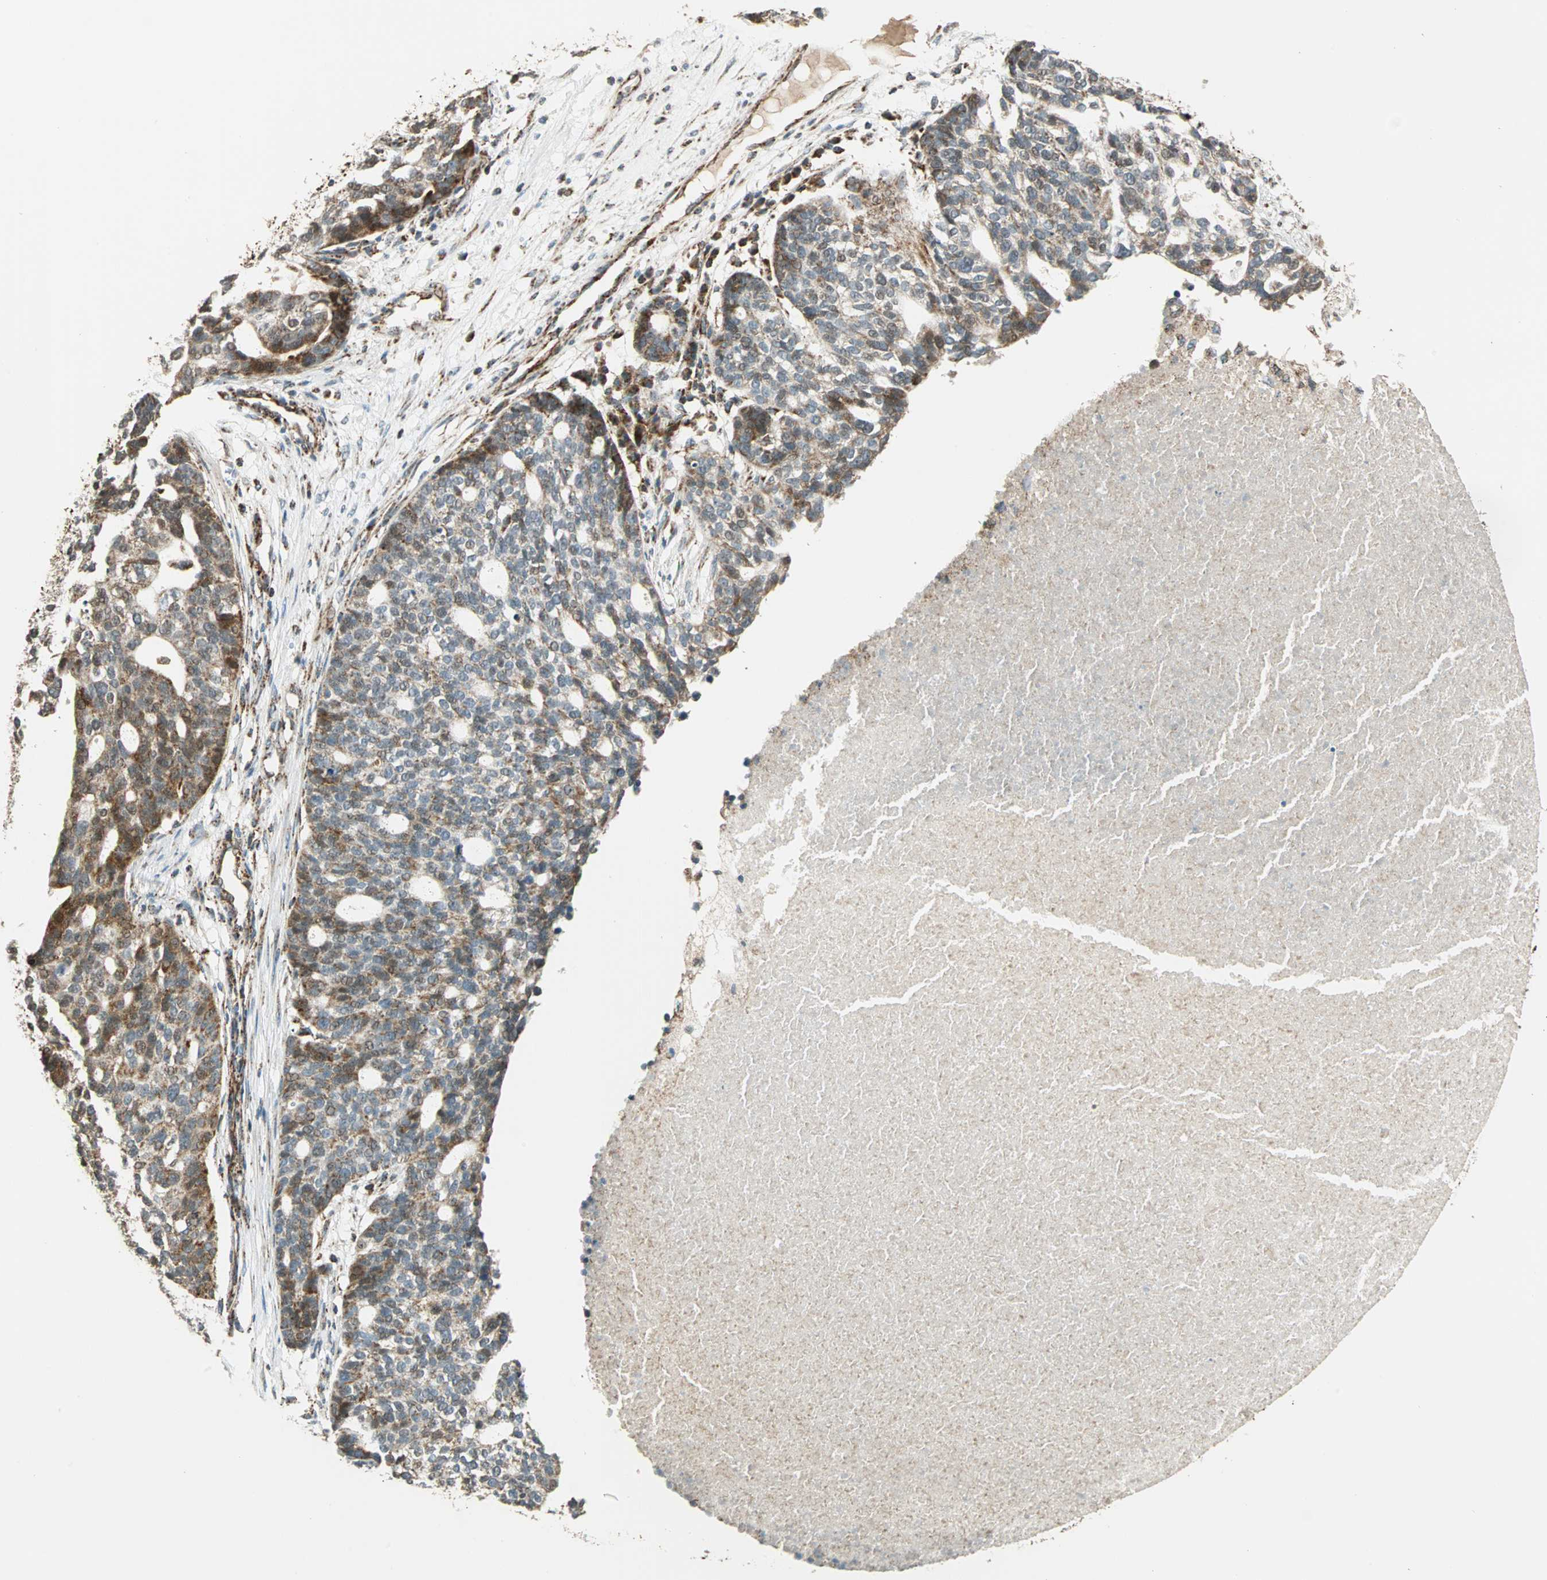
{"staining": {"intensity": "weak", "quantity": "25%-75%", "location": "cytoplasmic/membranous"}, "tissue": "ovarian cancer", "cell_type": "Tumor cells", "image_type": "cancer", "snomed": [{"axis": "morphology", "description": "Cystadenocarcinoma, serous, NOS"}, {"axis": "topography", "description": "Ovary"}], "caption": "Human serous cystadenocarcinoma (ovarian) stained for a protein (brown) shows weak cytoplasmic/membranous positive positivity in about 25%-75% of tumor cells.", "gene": "SPRY4", "patient": {"sex": "female", "age": 59}}